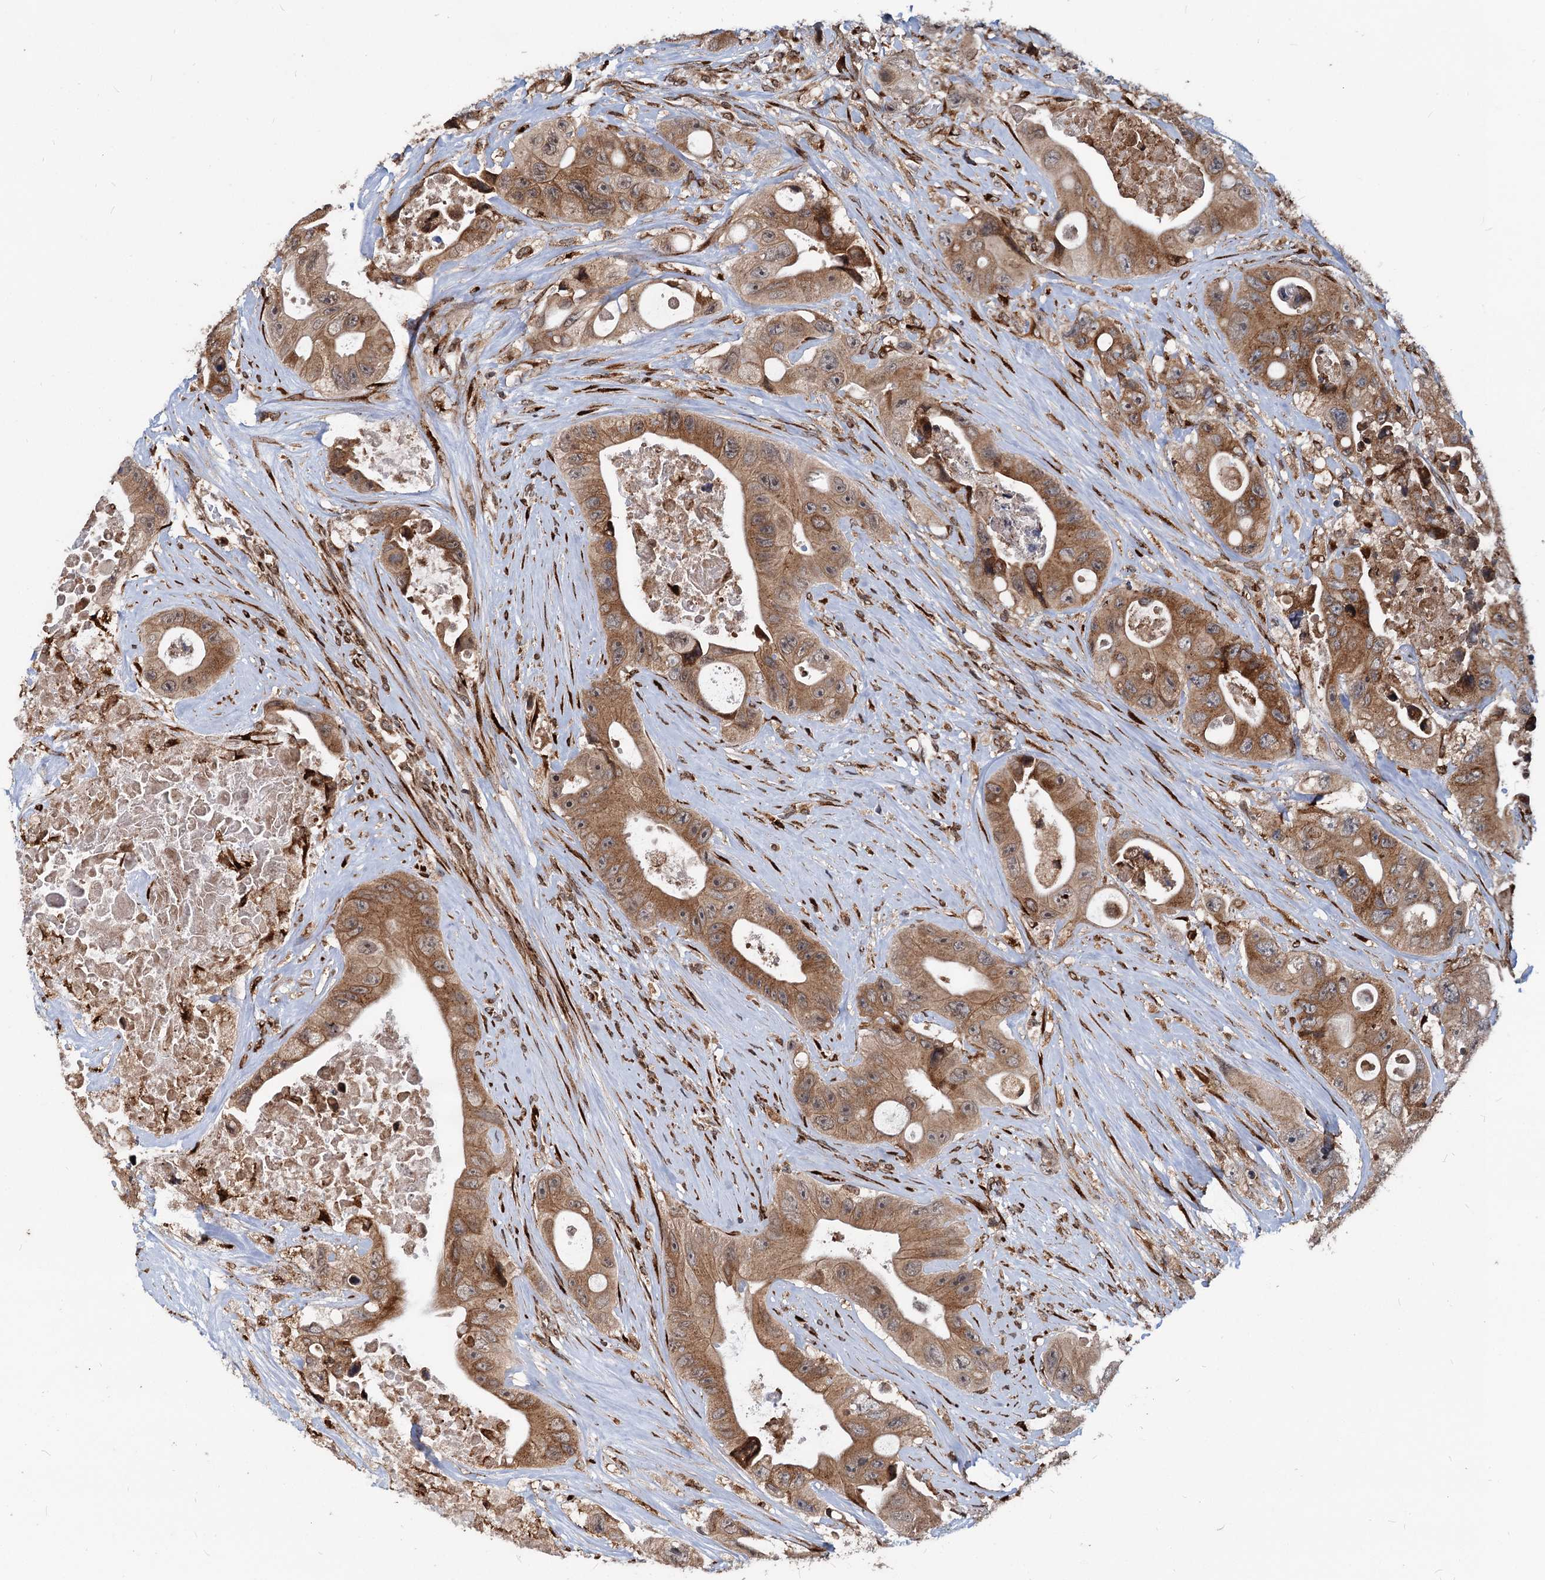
{"staining": {"intensity": "moderate", "quantity": ">75%", "location": "cytoplasmic/membranous,nuclear"}, "tissue": "colorectal cancer", "cell_type": "Tumor cells", "image_type": "cancer", "snomed": [{"axis": "morphology", "description": "Adenocarcinoma, NOS"}, {"axis": "topography", "description": "Colon"}], "caption": "Colorectal cancer stained with a protein marker shows moderate staining in tumor cells.", "gene": "SAAL1", "patient": {"sex": "female", "age": 46}}